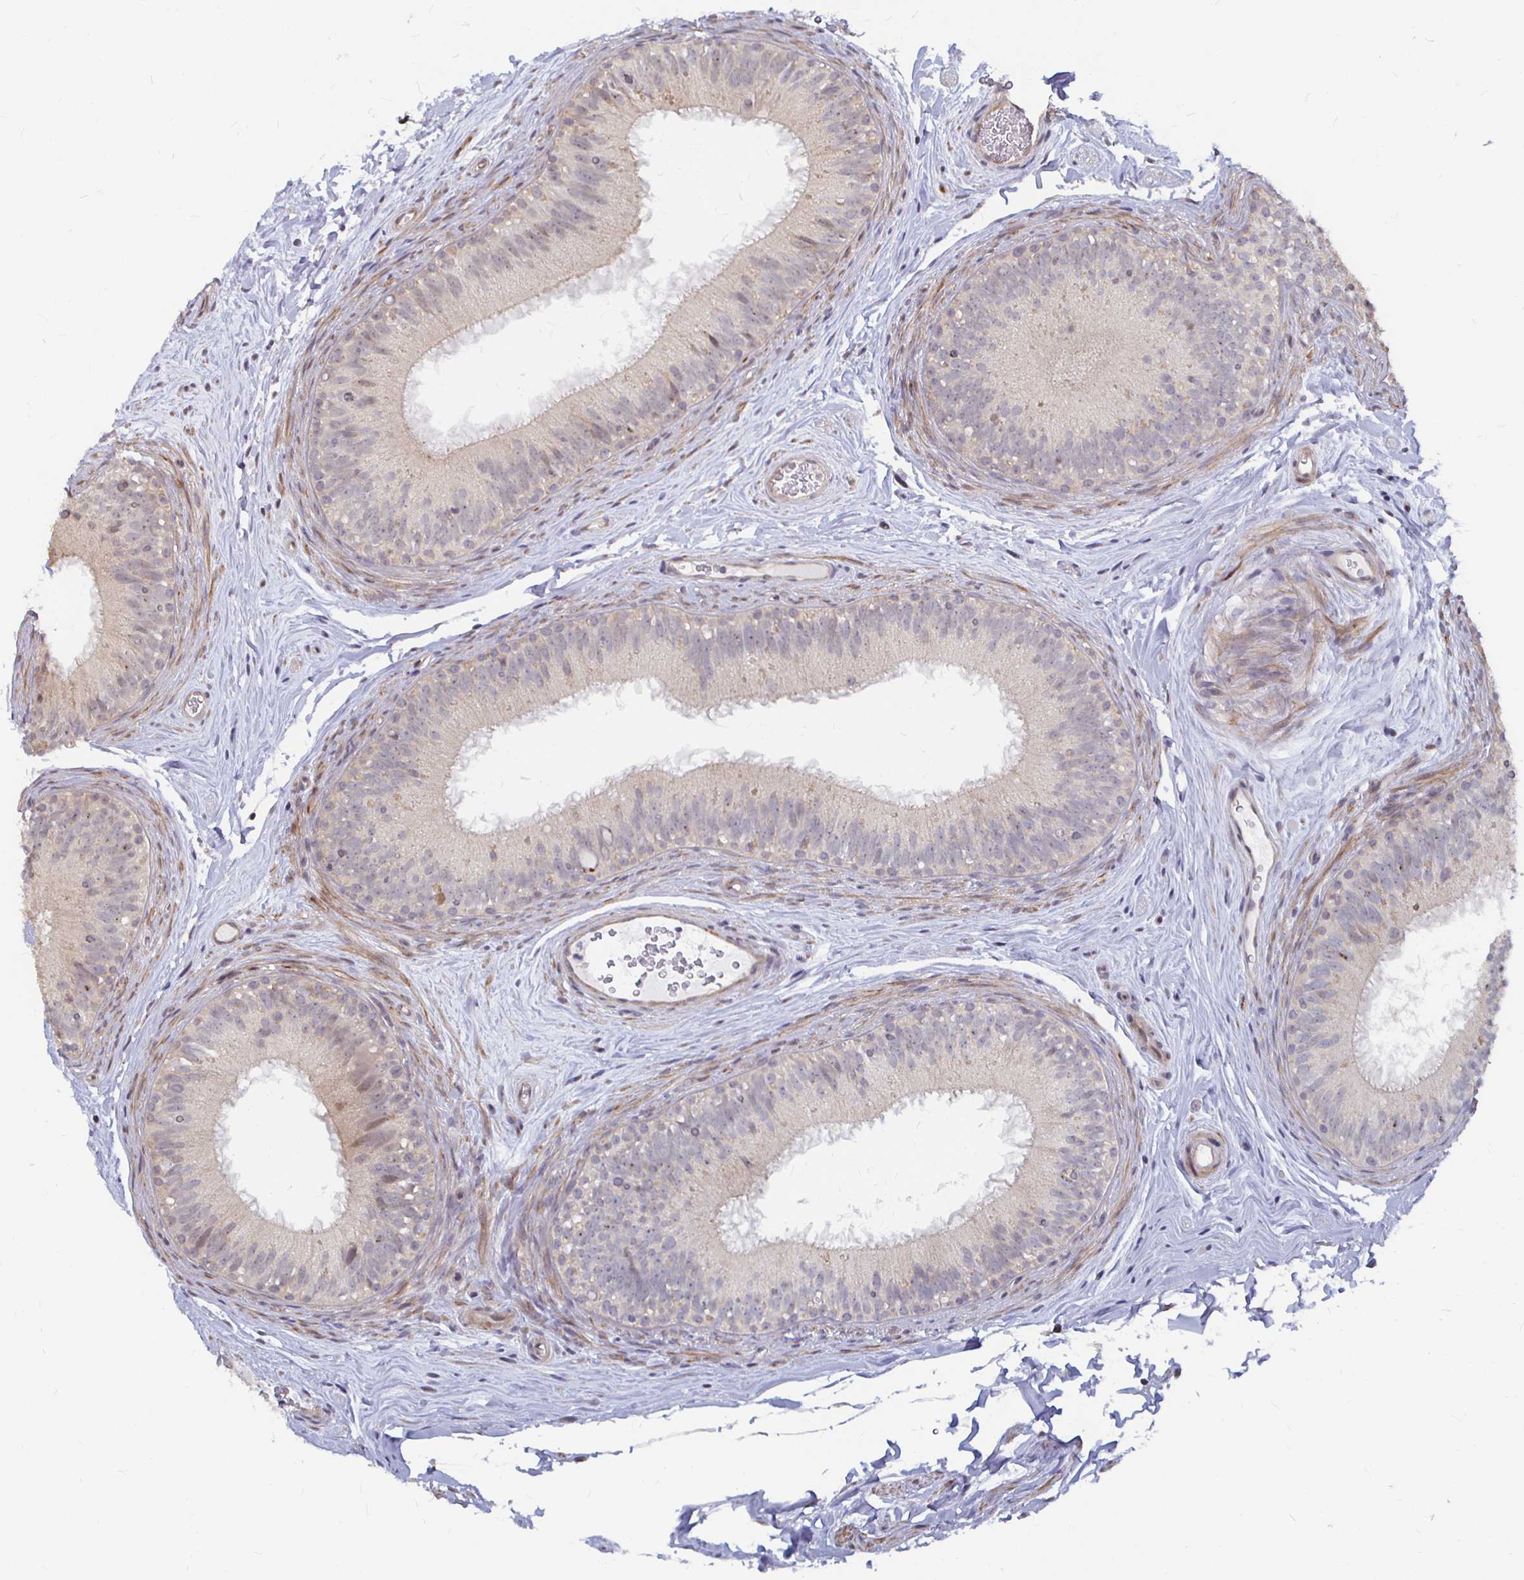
{"staining": {"intensity": "weak", "quantity": "<25%", "location": "nuclear"}, "tissue": "epididymis", "cell_type": "Glandular cells", "image_type": "normal", "snomed": [{"axis": "morphology", "description": "Normal tissue, NOS"}, {"axis": "topography", "description": "Epididymis"}], "caption": "DAB (3,3'-diaminobenzidine) immunohistochemical staining of normal epididymis reveals no significant positivity in glandular cells.", "gene": "CAPN11", "patient": {"sex": "male", "age": 44}}